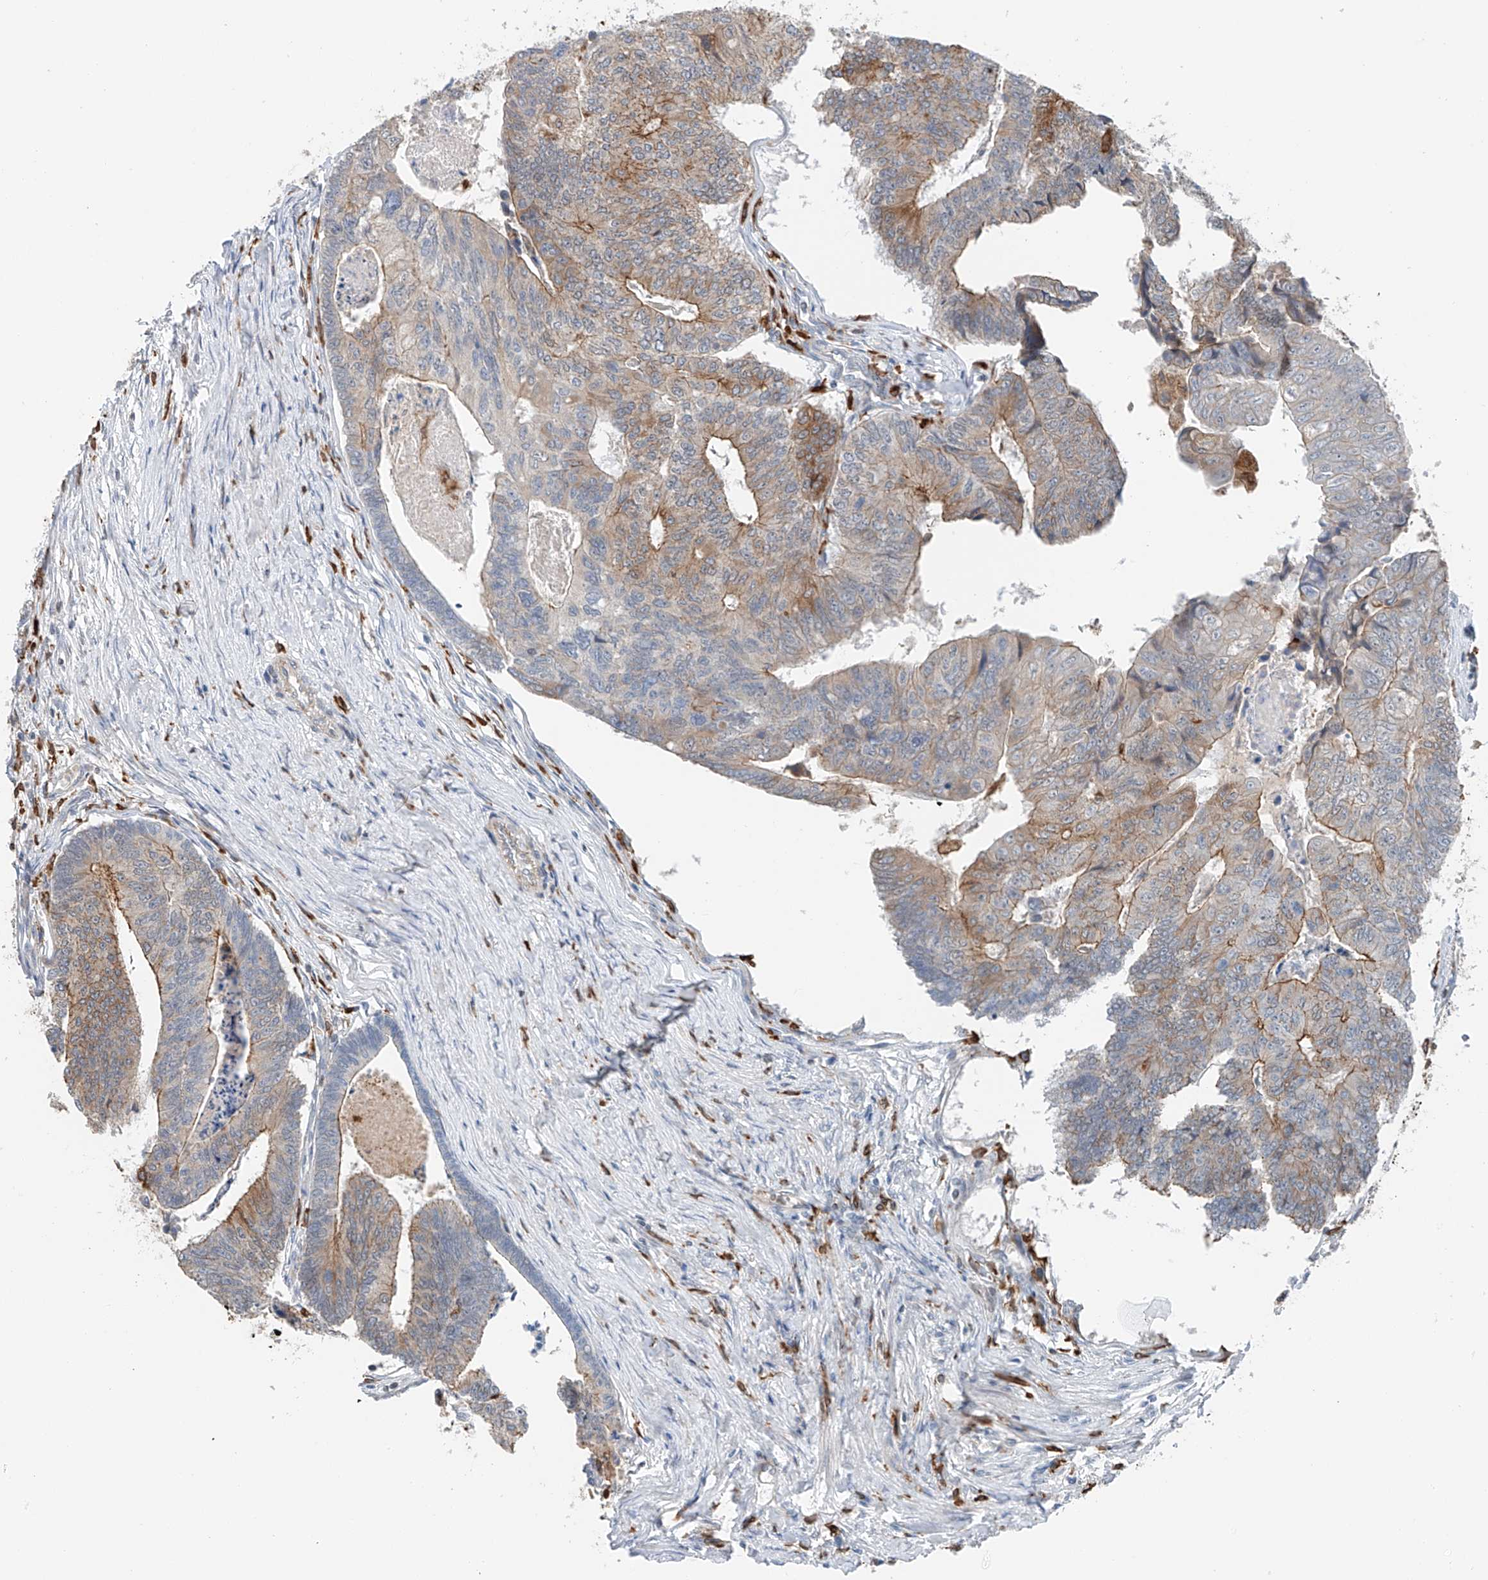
{"staining": {"intensity": "moderate", "quantity": "25%-75%", "location": "cytoplasmic/membranous"}, "tissue": "colorectal cancer", "cell_type": "Tumor cells", "image_type": "cancer", "snomed": [{"axis": "morphology", "description": "Adenocarcinoma, NOS"}, {"axis": "topography", "description": "Colon"}], "caption": "Immunohistochemical staining of human colorectal cancer (adenocarcinoma) demonstrates medium levels of moderate cytoplasmic/membranous protein positivity in about 25%-75% of tumor cells.", "gene": "TBXAS1", "patient": {"sex": "female", "age": 67}}